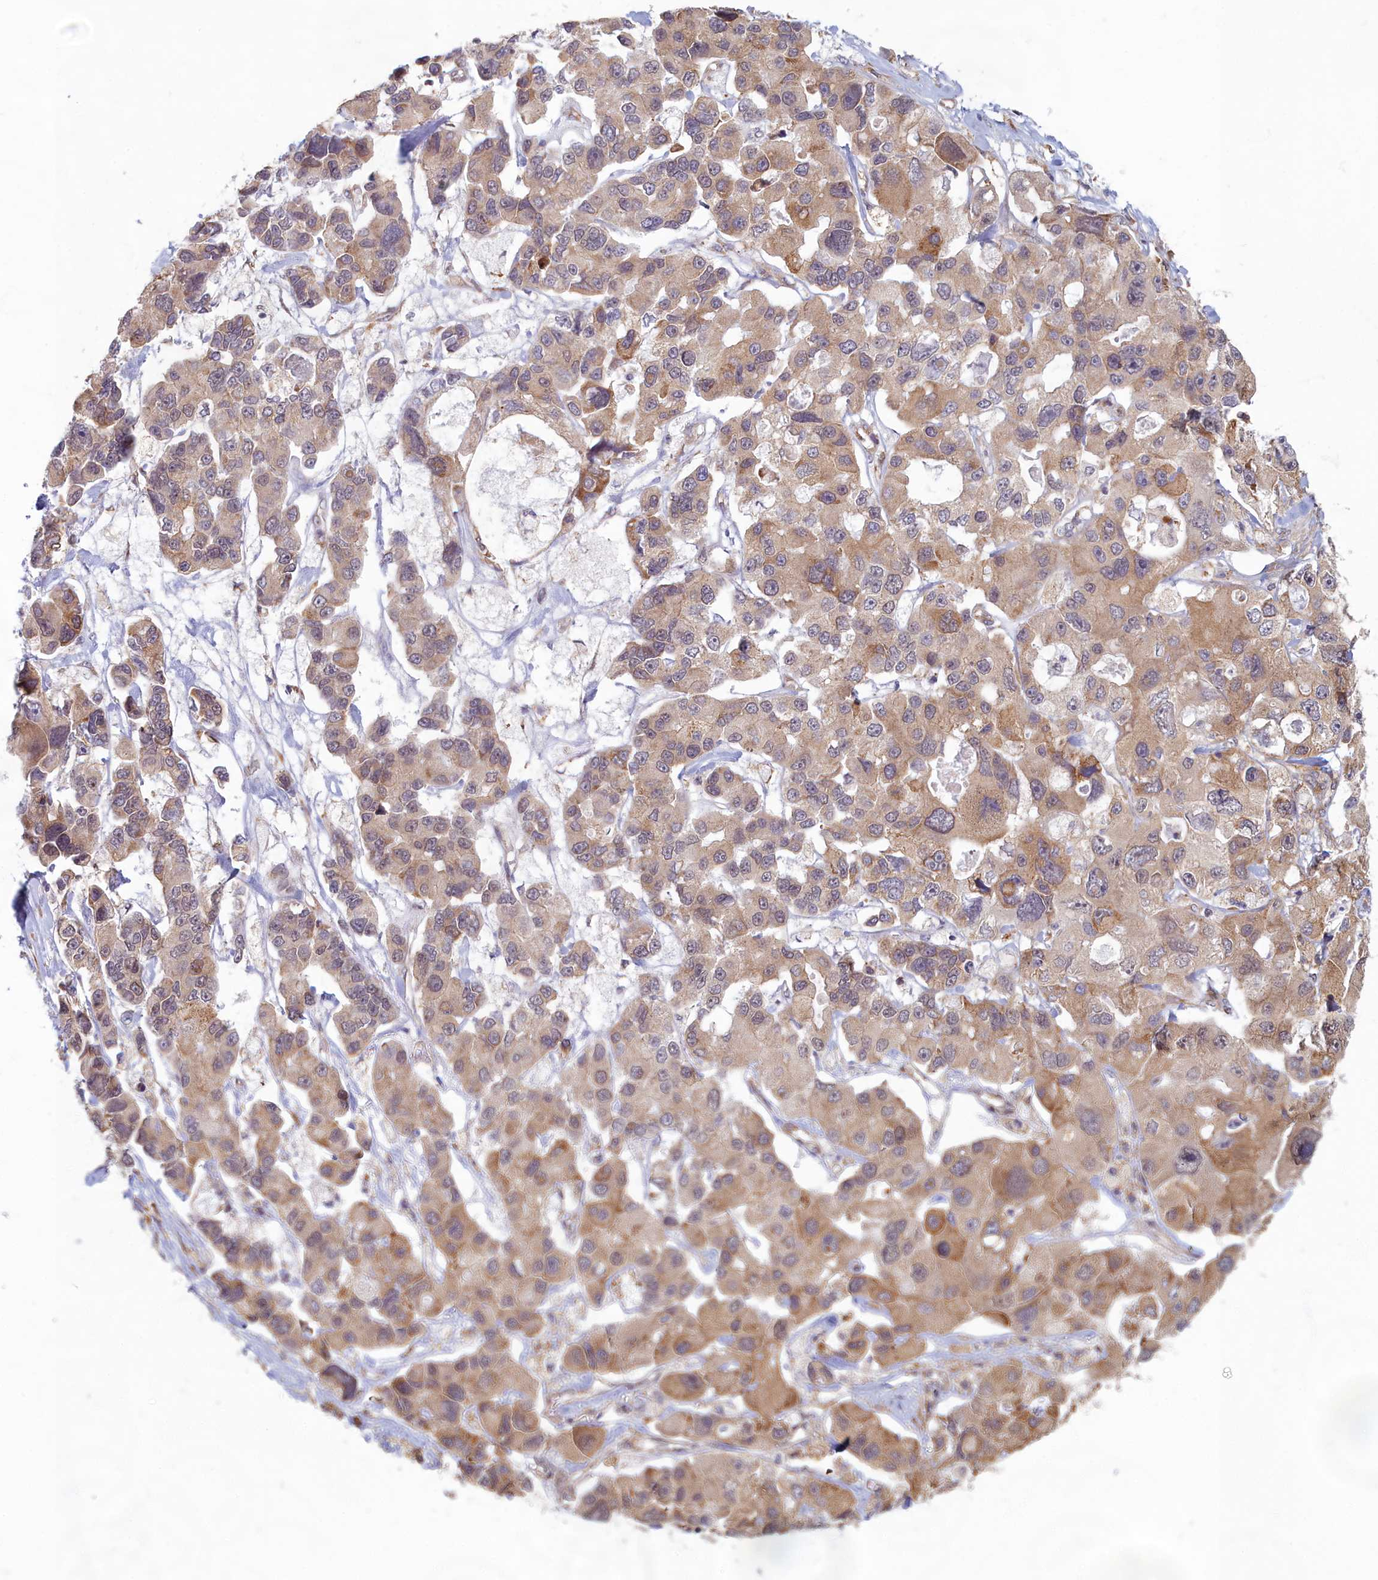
{"staining": {"intensity": "moderate", "quantity": "25%-75%", "location": "cytoplasmic/membranous"}, "tissue": "lung cancer", "cell_type": "Tumor cells", "image_type": "cancer", "snomed": [{"axis": "morphology", "description": "Adenocarcinoma, NOS"}, {"axis": "topography", "description": "Lung"}], "caption": "The immunohistochemical stain highlights moderate cytoplasmic/membranous positivity in tumor cells of lung adenocarcinoma tissue.", "gene": "MAK16", "patient": {"sex": "female", "age": 54}}